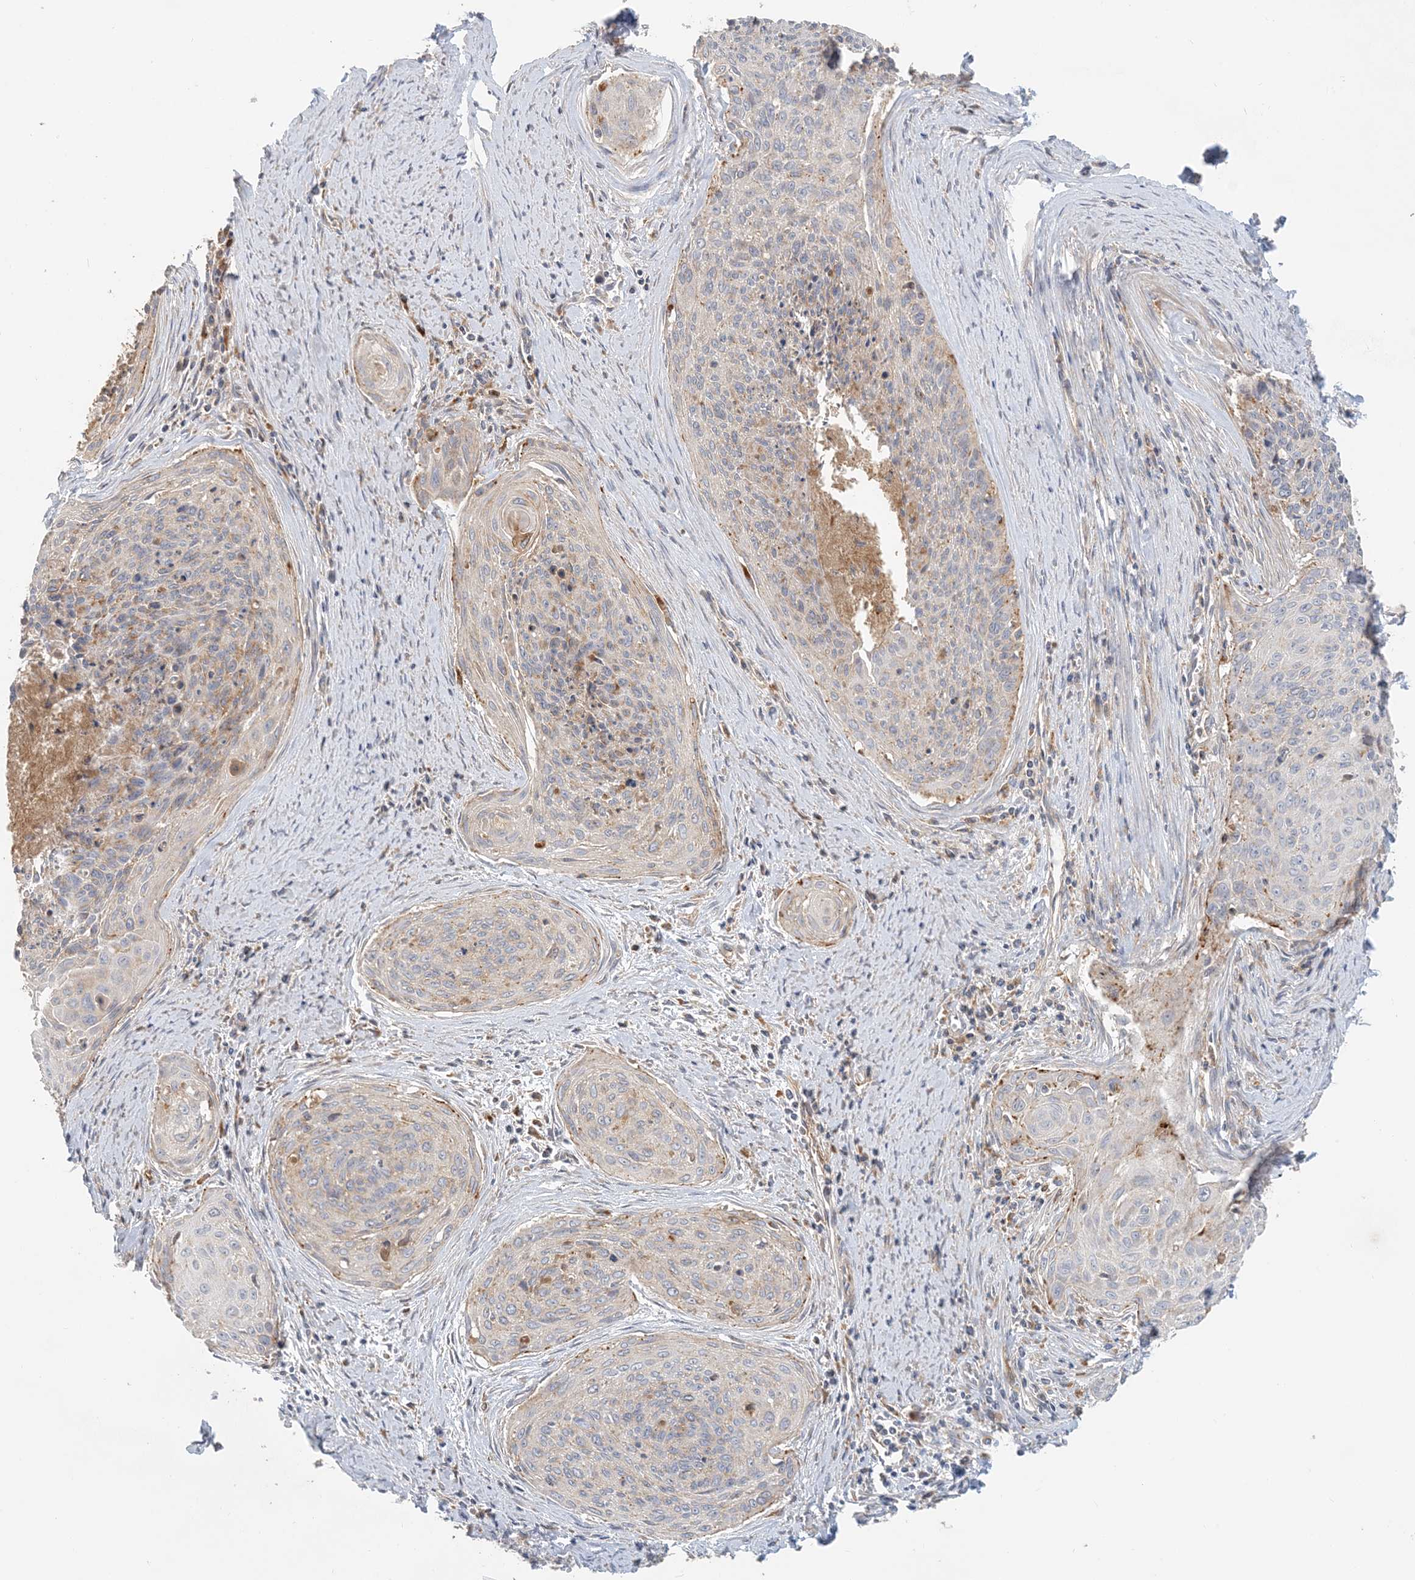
{"staining": {"intensity": "weak", "quantity": "<25%", "location": "cytoplasmic/membranous"}, "tissue": "cervical cancer", "cell_type": "Tumor cells", "image_type": "cancer", "snomed": [{"axis": "morphology", "description": "Squamous cell carcinoma, NOS"}, {"axis": "topography", "description": "Cervix"}], "caption": "This is an IHC histopathology image of human cervical cancer (squamous cell carcinoma). There is no staining in tumor cells.", "gene": "SPPL2A", "patient": {"sex": "female", "age": 55}}